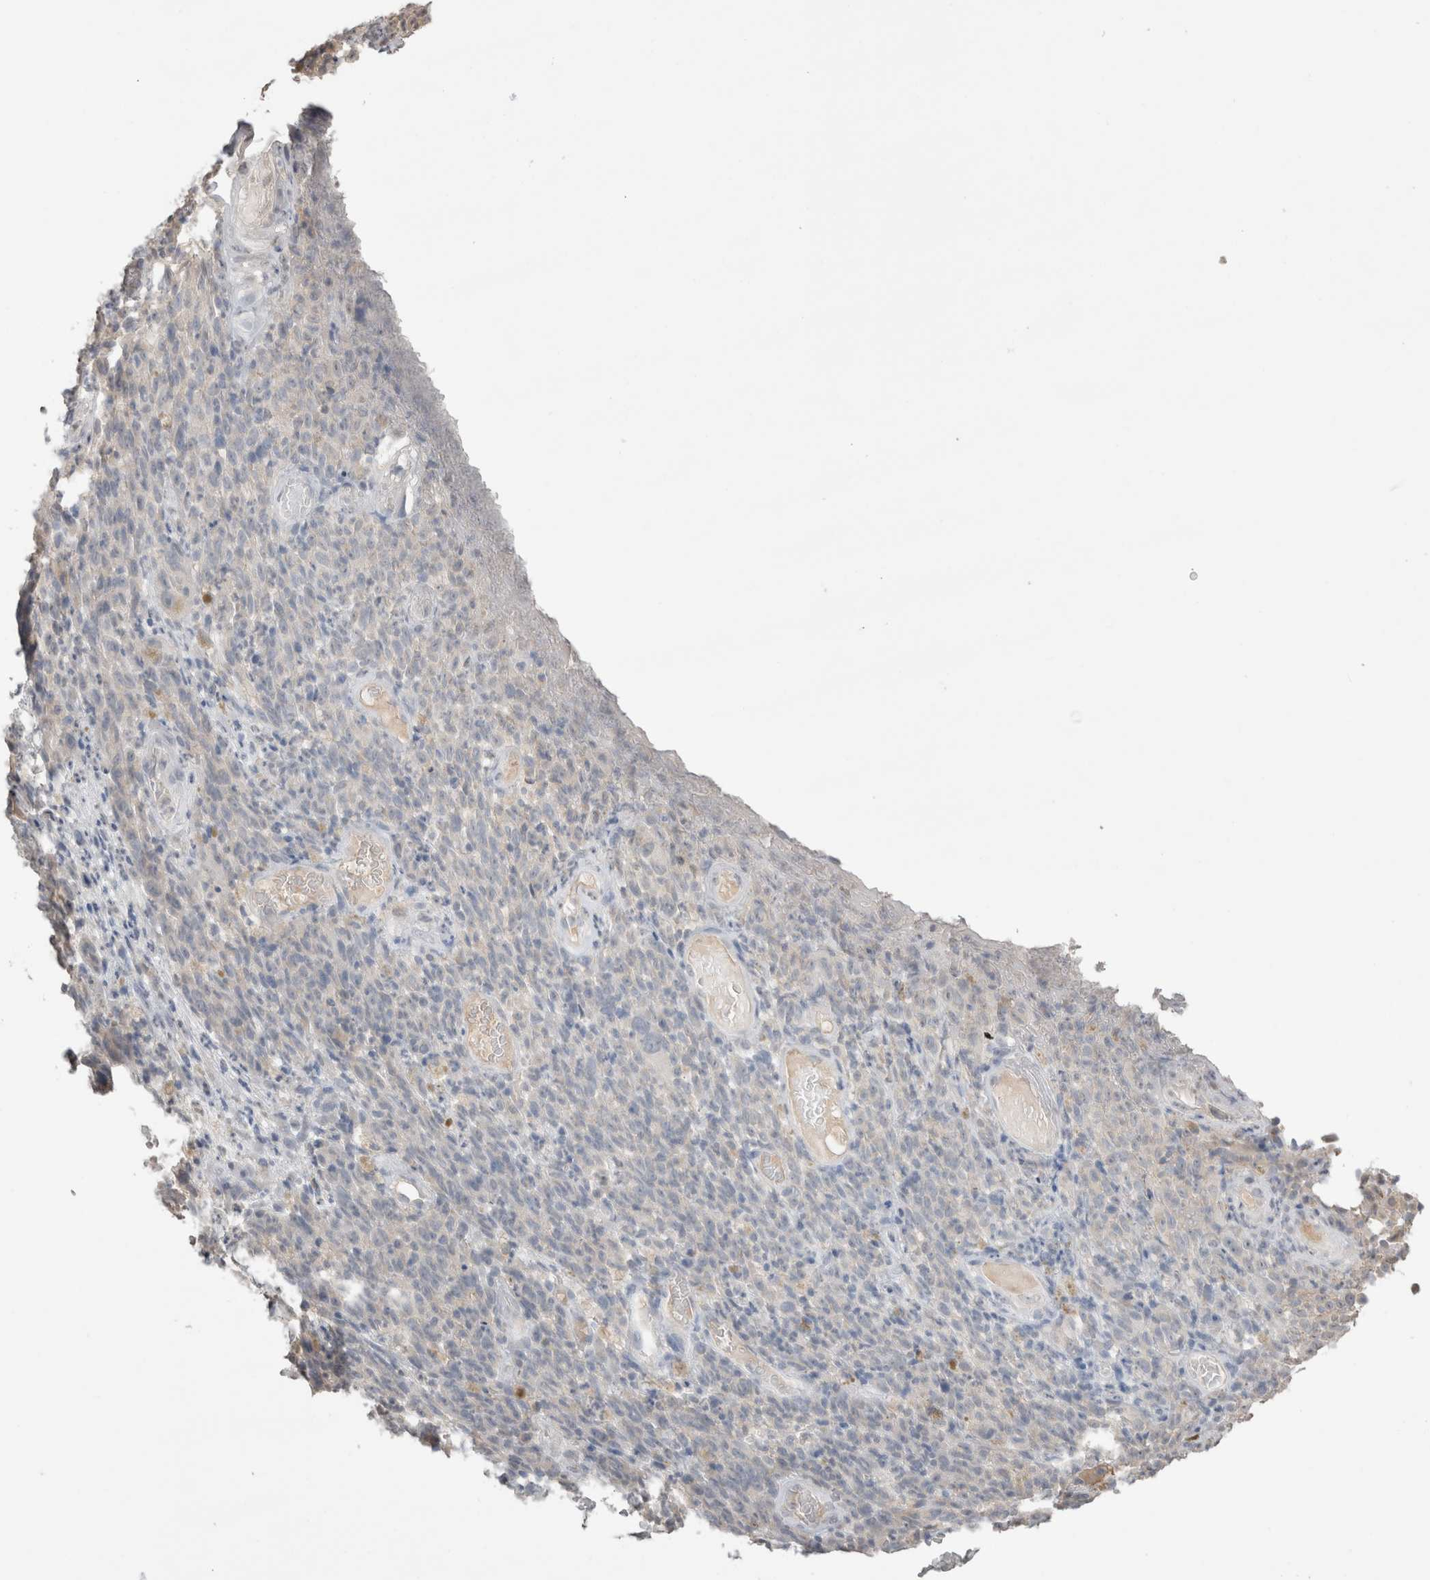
{"staining": {"intensity": "negative", "quantity": "none", "location": "none"}, "tissue": "melanoma", "cell_type": "Tumor cells", "image_type": "cancer", "snomed": [{"axis": "morphology", "description": "Malignant melanoma, NOS"}, {"axis": "topography", "description": "Skin"}], "caption": "An immunohistochemistry photomicrograph of melanoma is shown. There is no staining in tumor cells of melanoma.", "gene": "NAALADL2", "patient": {"sex": "female", "age": 82}}